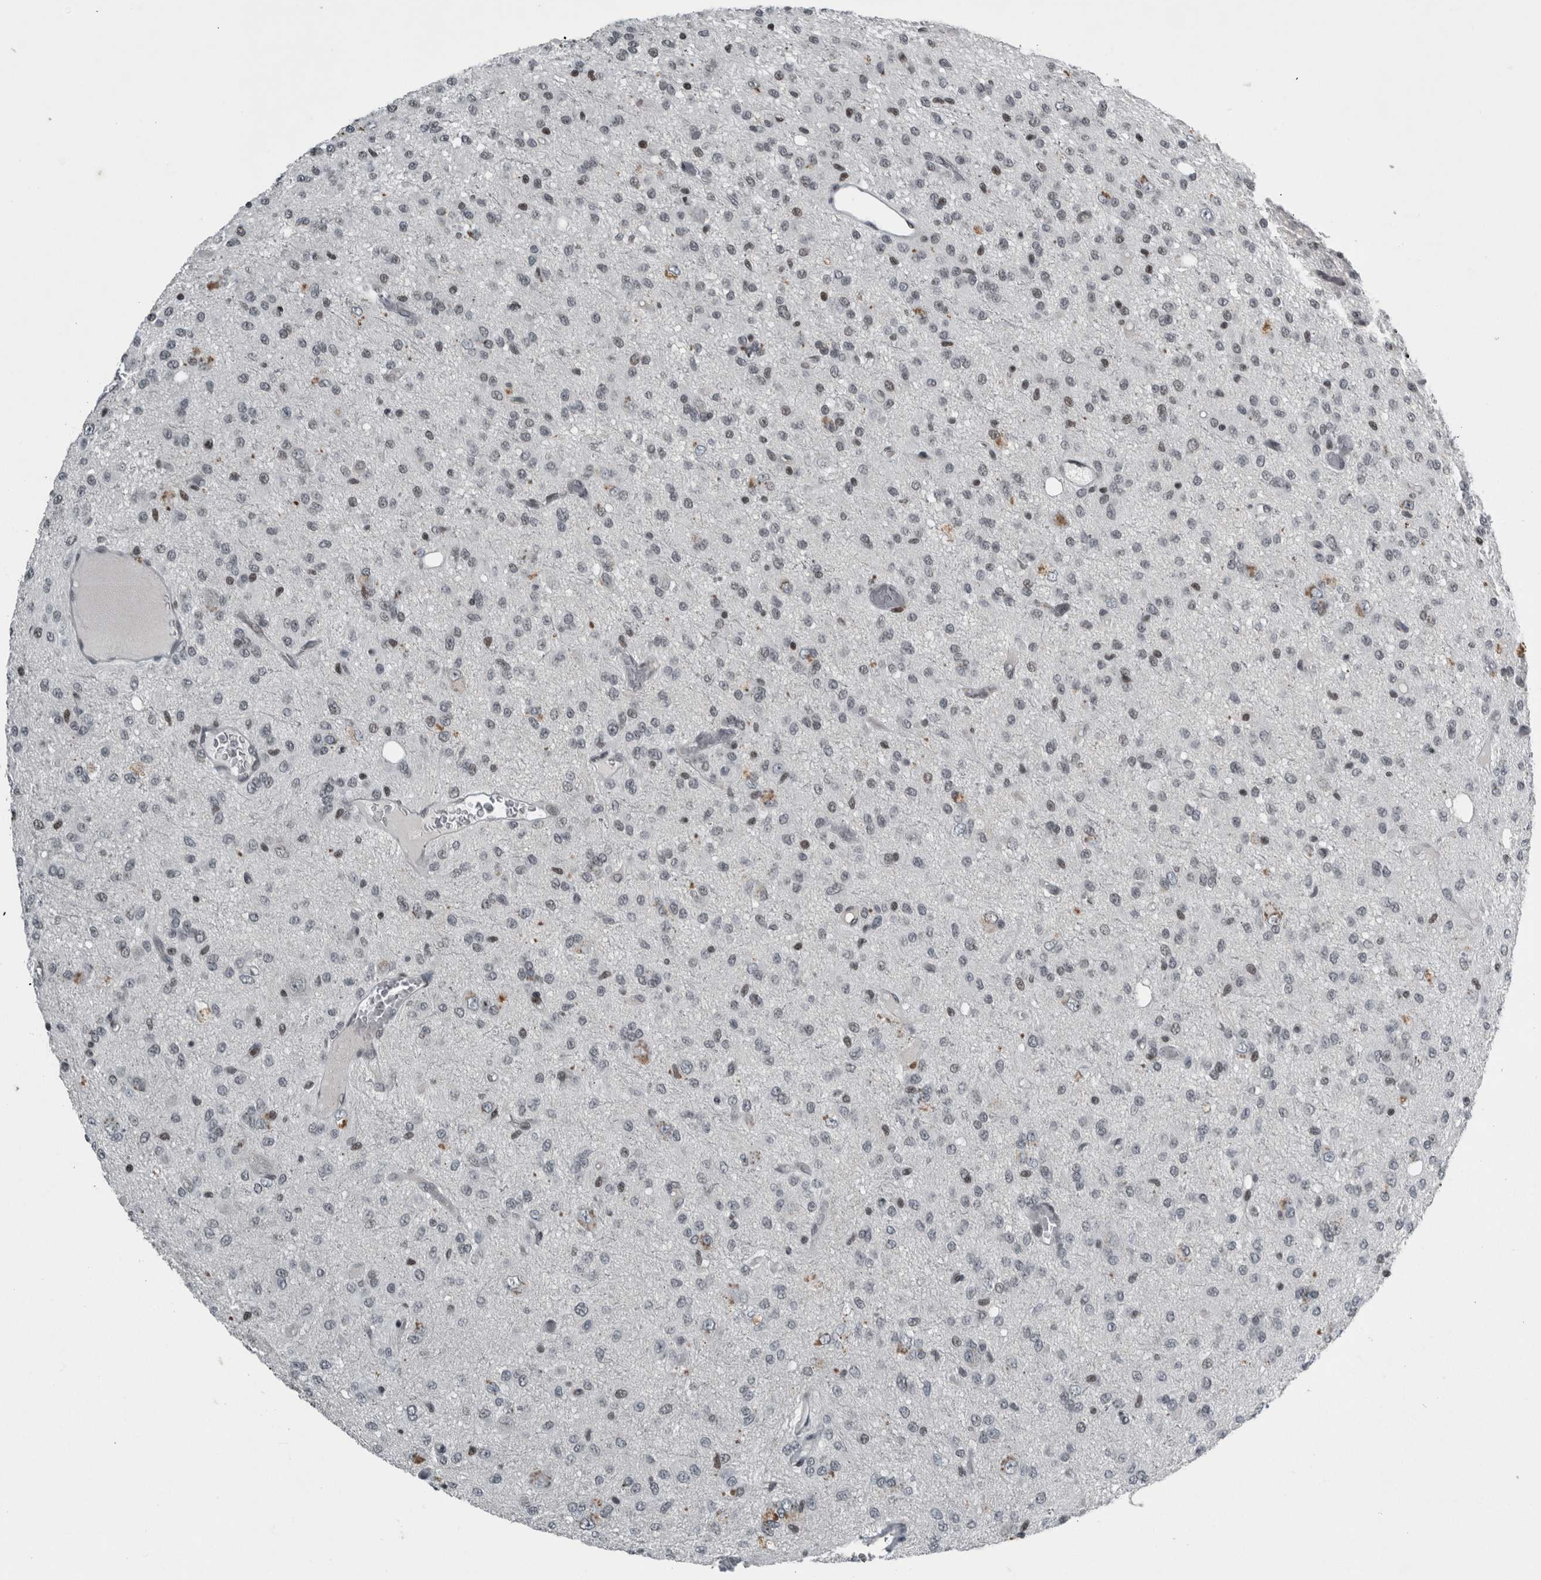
{"staining": {"intensity": "weak", "quantity": "<25%", "location": "nuclear"}, "tissue": "glioma", "cell_type": "Tumor cells", "image_type": "cancer", "snomed": [{"axis": "morphology", "description": "Glioma, malignant, High grade"}, {"axis": "topography", "description": "Brain"}], "caption": "Immunohistochemistry micrograph of human glioma stained for a protein (brown), which displays no staining in tumor cells. (Brightfield microscopy of DAB immunohistochemistry at high magnification).", "gene": "UNC50", "patient": {"sex": "female", "age": 59}}